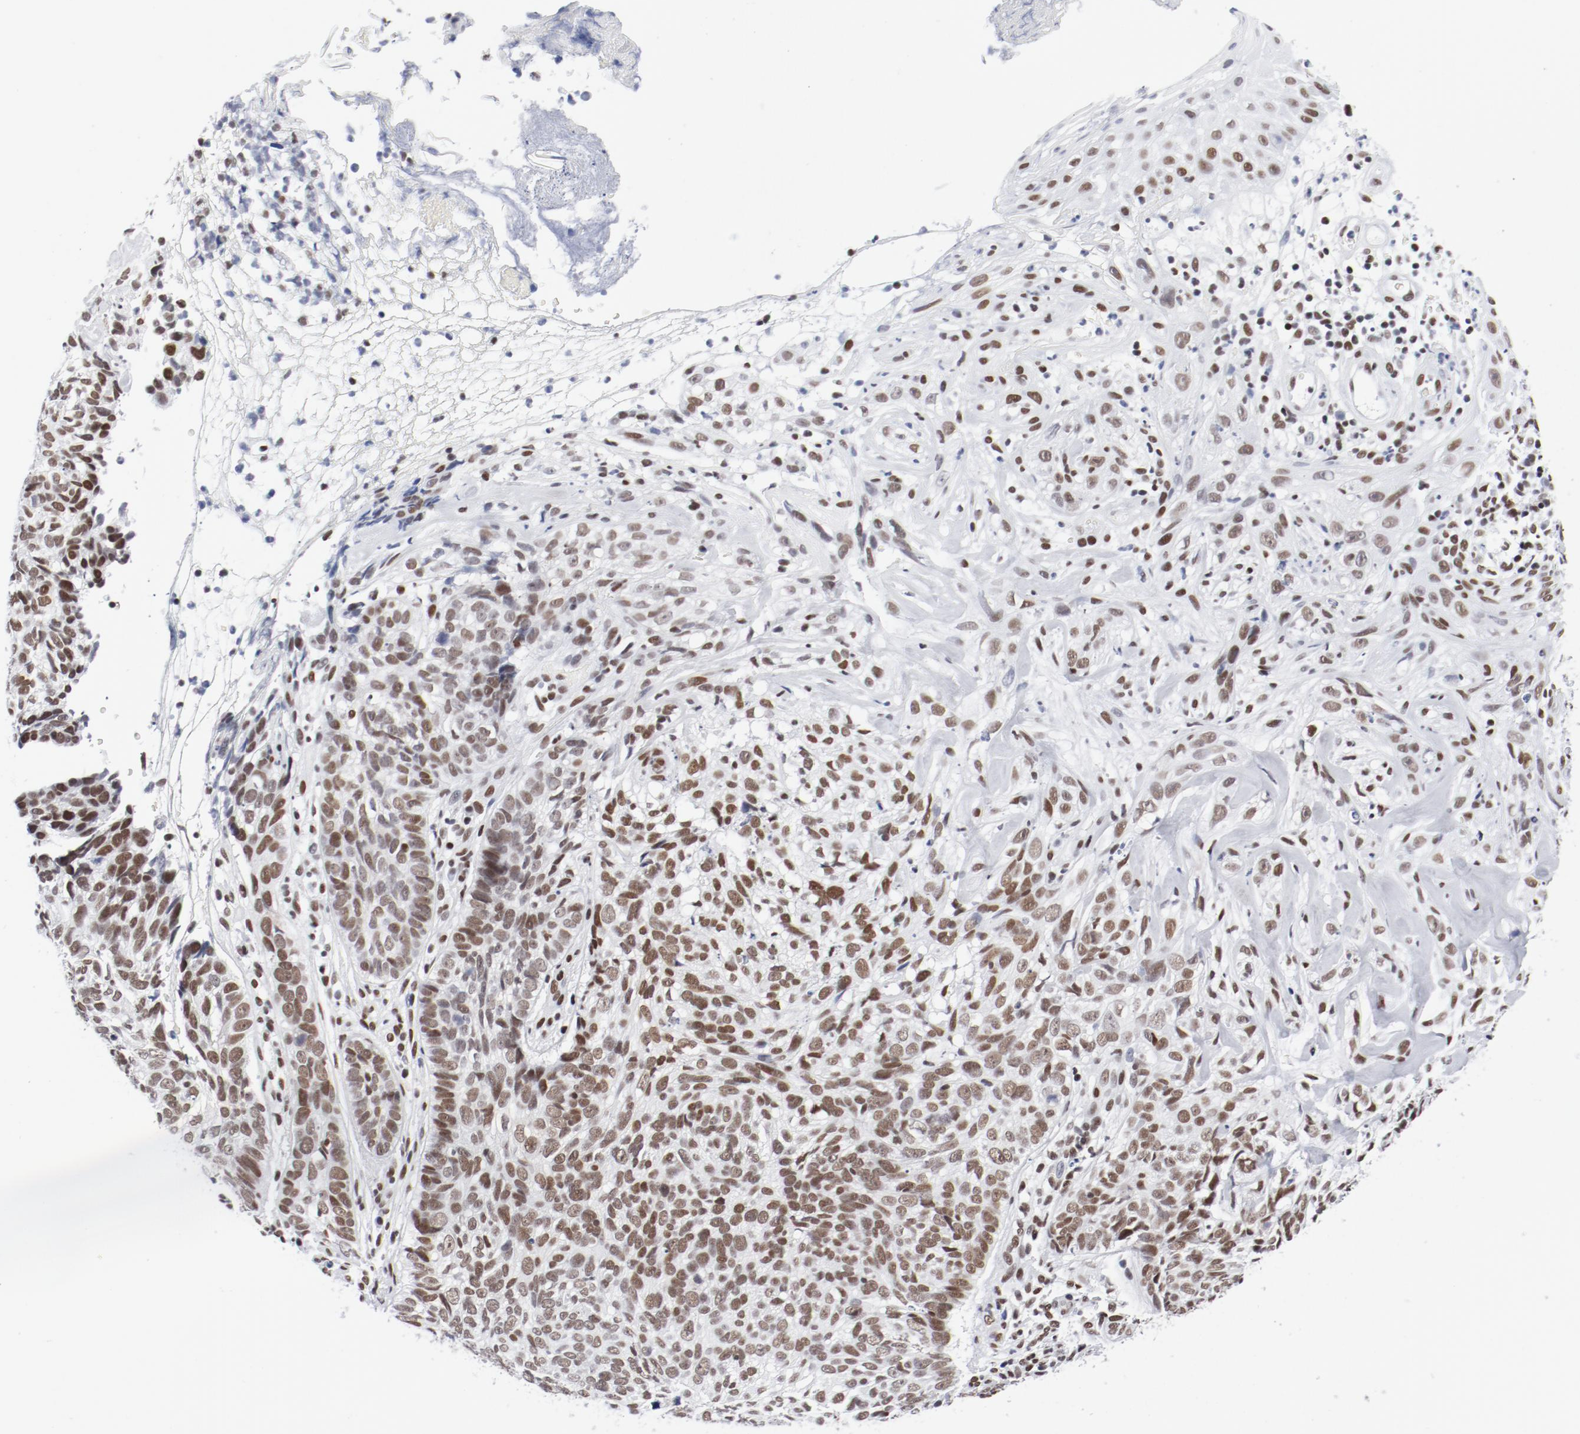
{"staining": {"intensity": "moderate", "quantity": ">75%", "location": "nuclear"}, "tissue": "skin cancer", "cell_type": "Tumor cells", "image_type": "cancer", "snomed": [{"axis": "morphology", "description": "Basal cell carcinoma"}, {"axis": "topography", "description": "Skin"}], "caption": "Immunohistochemistry (IHC) of basal cell carcinoma (skin) demonstrates medium levels of moderate nuclear staining in approximately >75% of tumor cells. (Stains: DAB in brown, nuclei in blue, Microscopy: brightfield microscopy at high magnification).", "gene": "ATF2", "patient": {"sex": "male", "age": 72}}